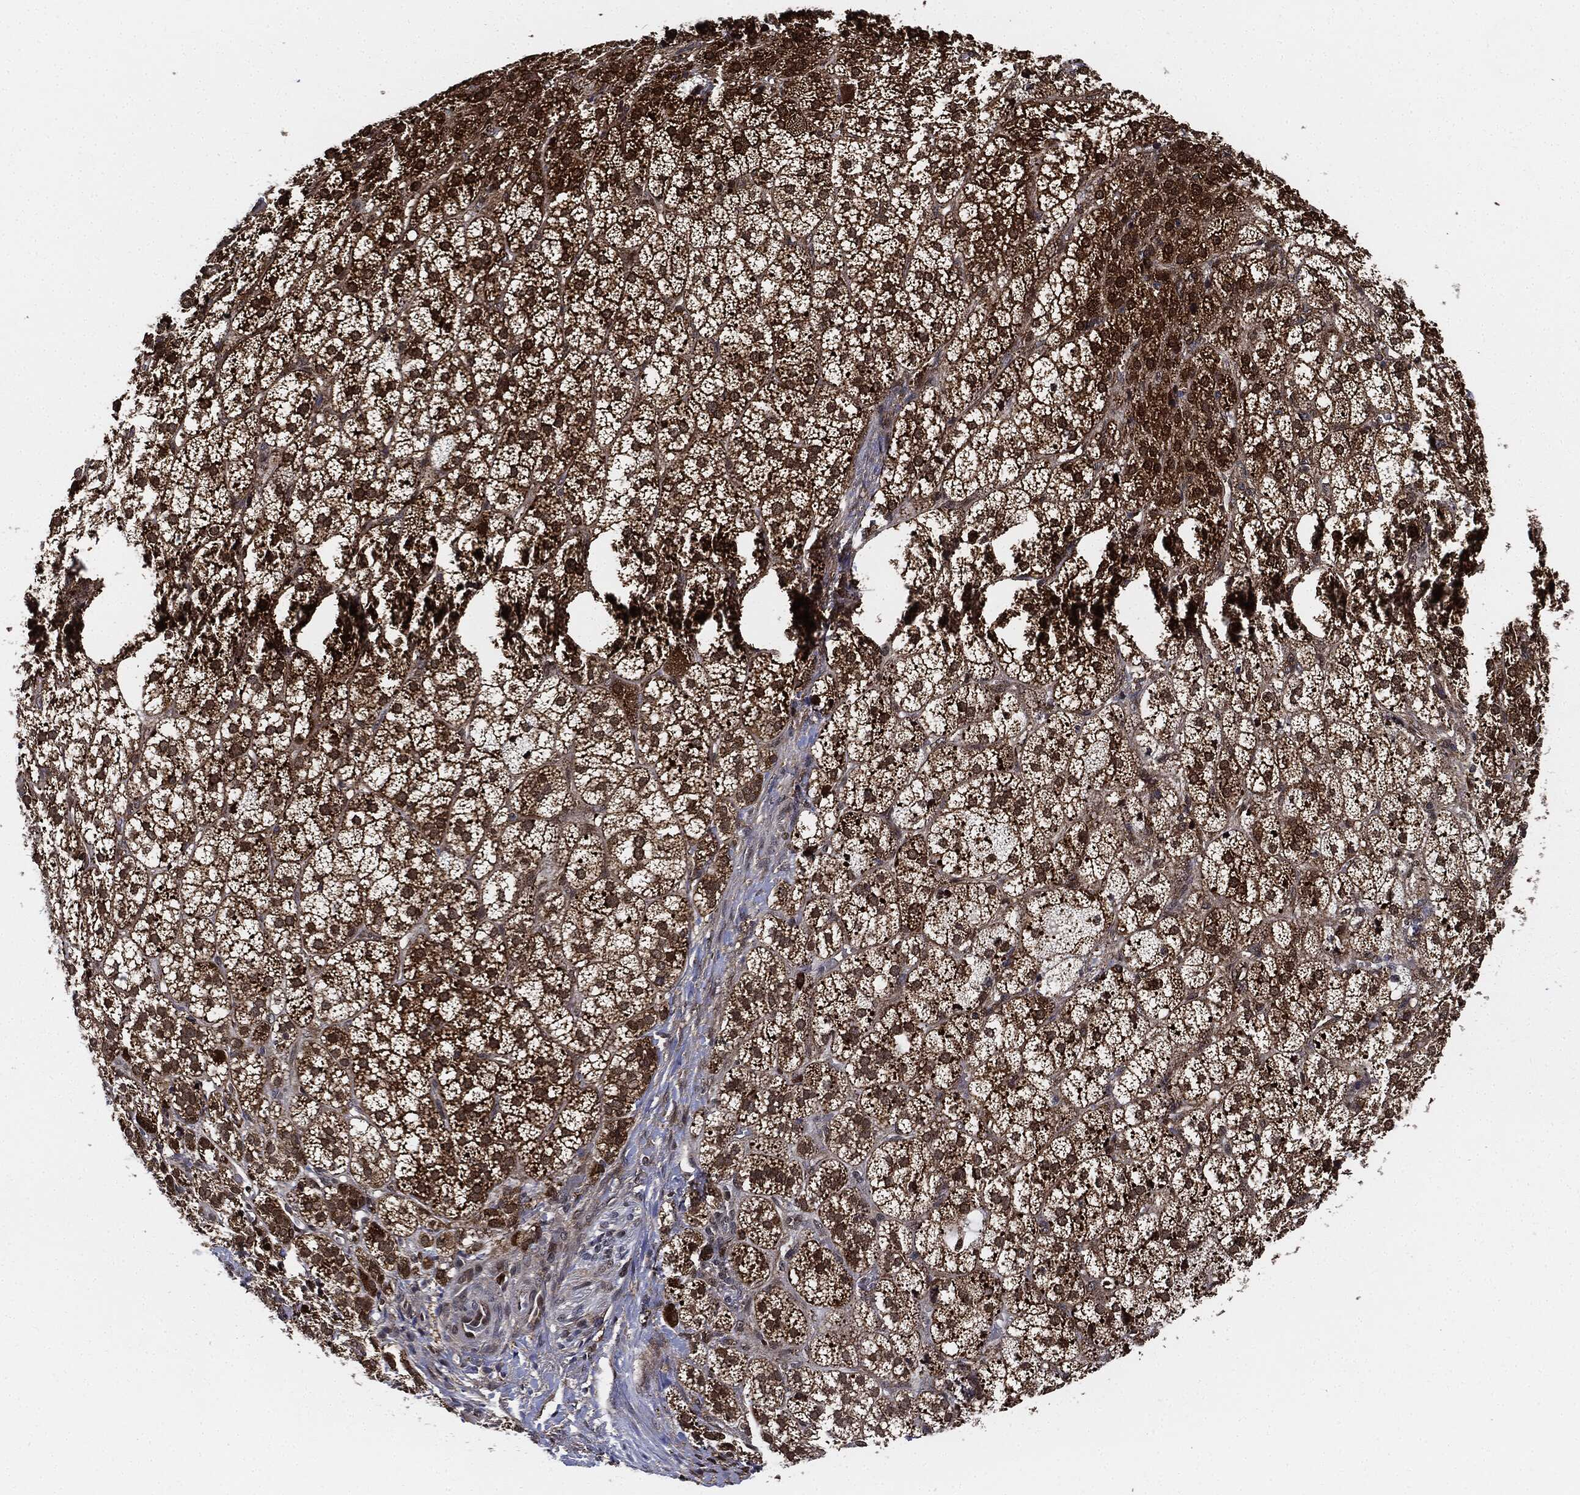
{"staining": {"intensity": "strong", "quantity": ">75%", "location": "cytoplasmic/membranous,nuclear"}, "tissue": "adrenal gland", "cell_type": "Glandular cells", "image_type": "normal", "snomed": [{"axis": "morphology", "description": "Normal tissue, NOS"}, {"axis": "topography", "description": "Adrenal gland"}], "caption": "DAB immunohistochemical staining of benign human adrenal gland exhibits strong cytoplasmic/membranous,nuclear protein staining in approximately >75% of glandular cells. (DAB IHC with brightfield microscopy, high magnification).", "gene": "RNASEL", "patient": {"sex": "female", "age": 60}}